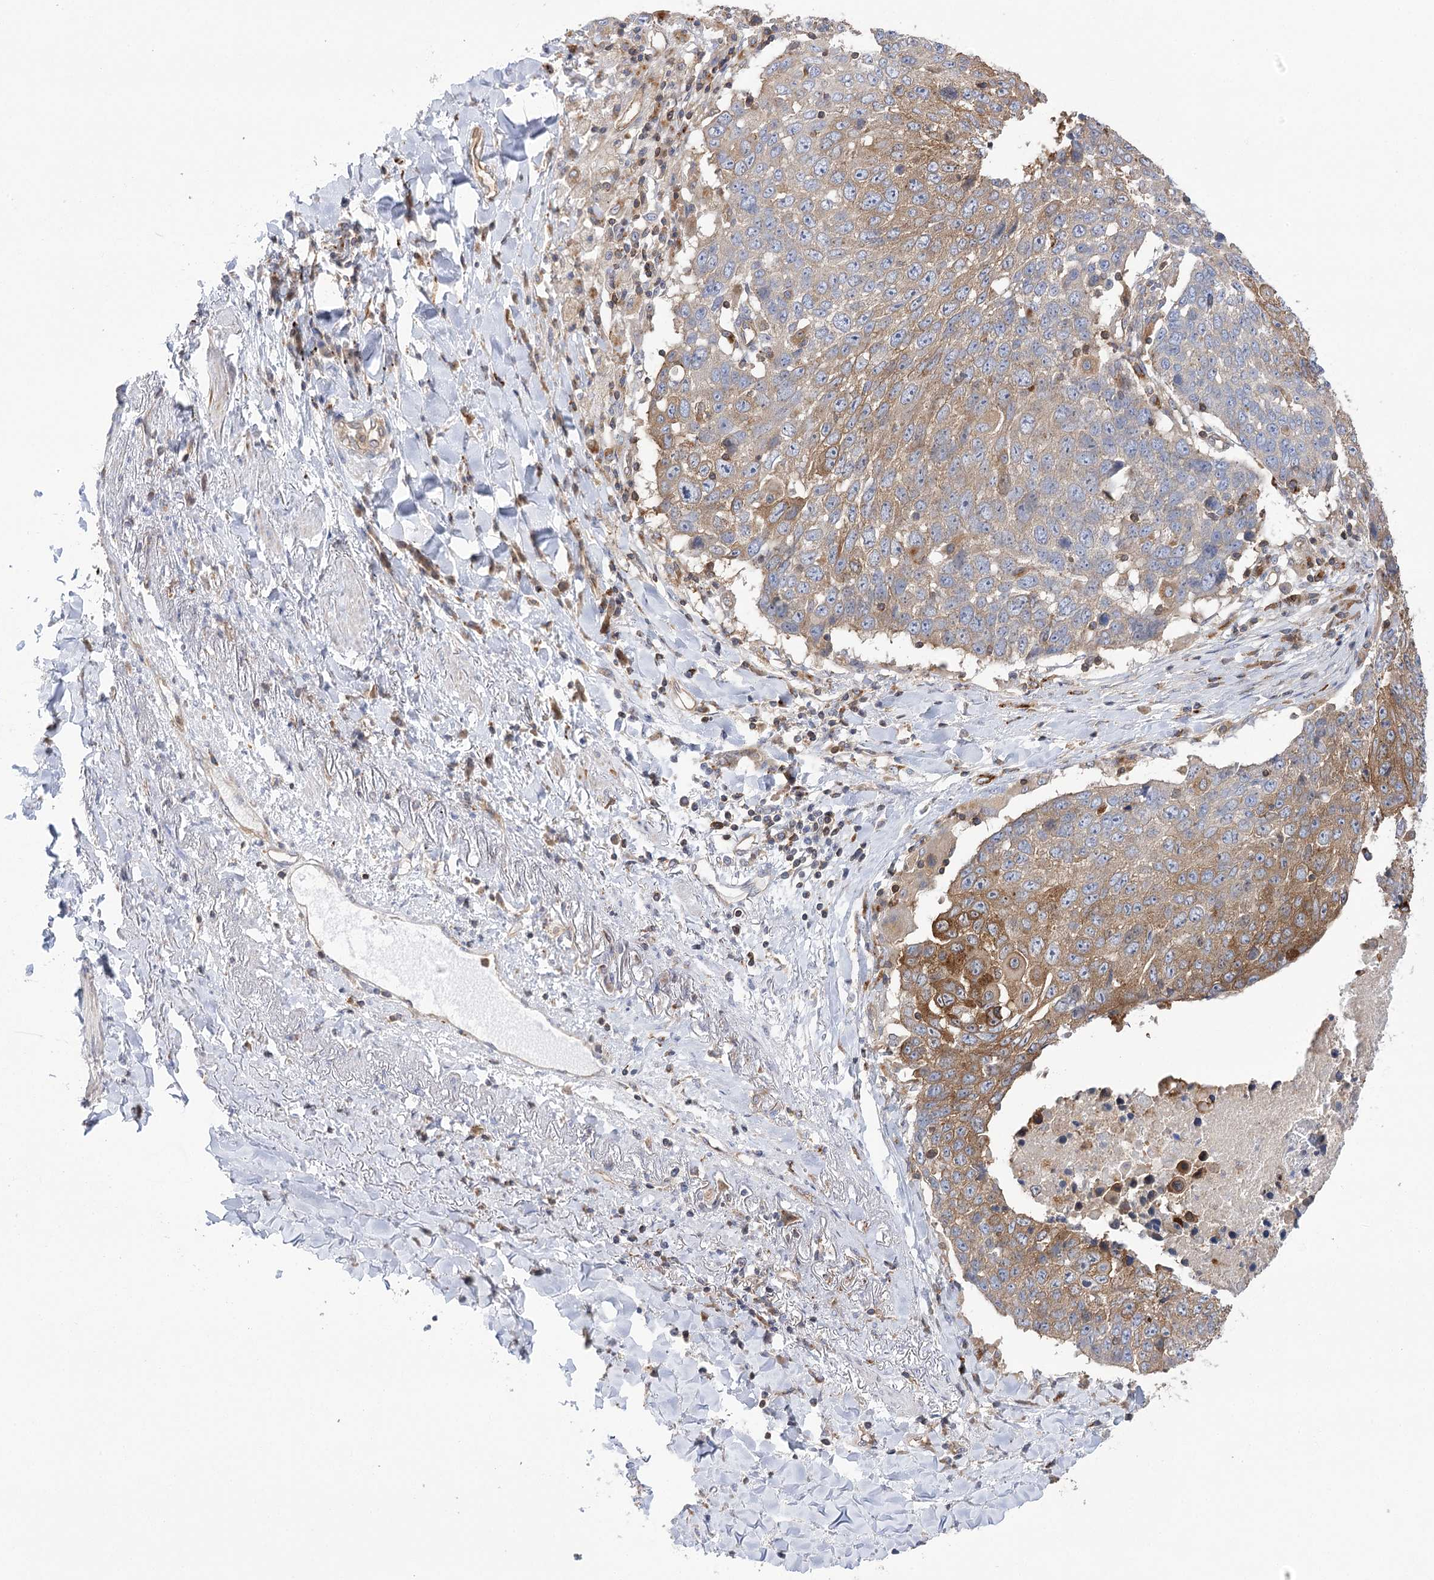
{"staining": {"intensity": "moderate", "quantity": "25%-75%", "location": "cytoplasmic/membranous"}, "tissue": "lung cancer", "cell_type": "Tumor cells", "image_type": "cancer", "snomed": [{"axis": "morphology", "description": "Squamous cell carcinoma, NOS"}, {"axis": "topography", "description": "Lung"}], "caption": "Lung cancer (squamous cell carcinoma) tissue shows moderate cytoplasmic/membranous staining in approximately 25%-75% of tumor cells, visualized by immunohistochemistry.", "gene": "VPS37B", "patient": {"sex": "male", "age": 66}}